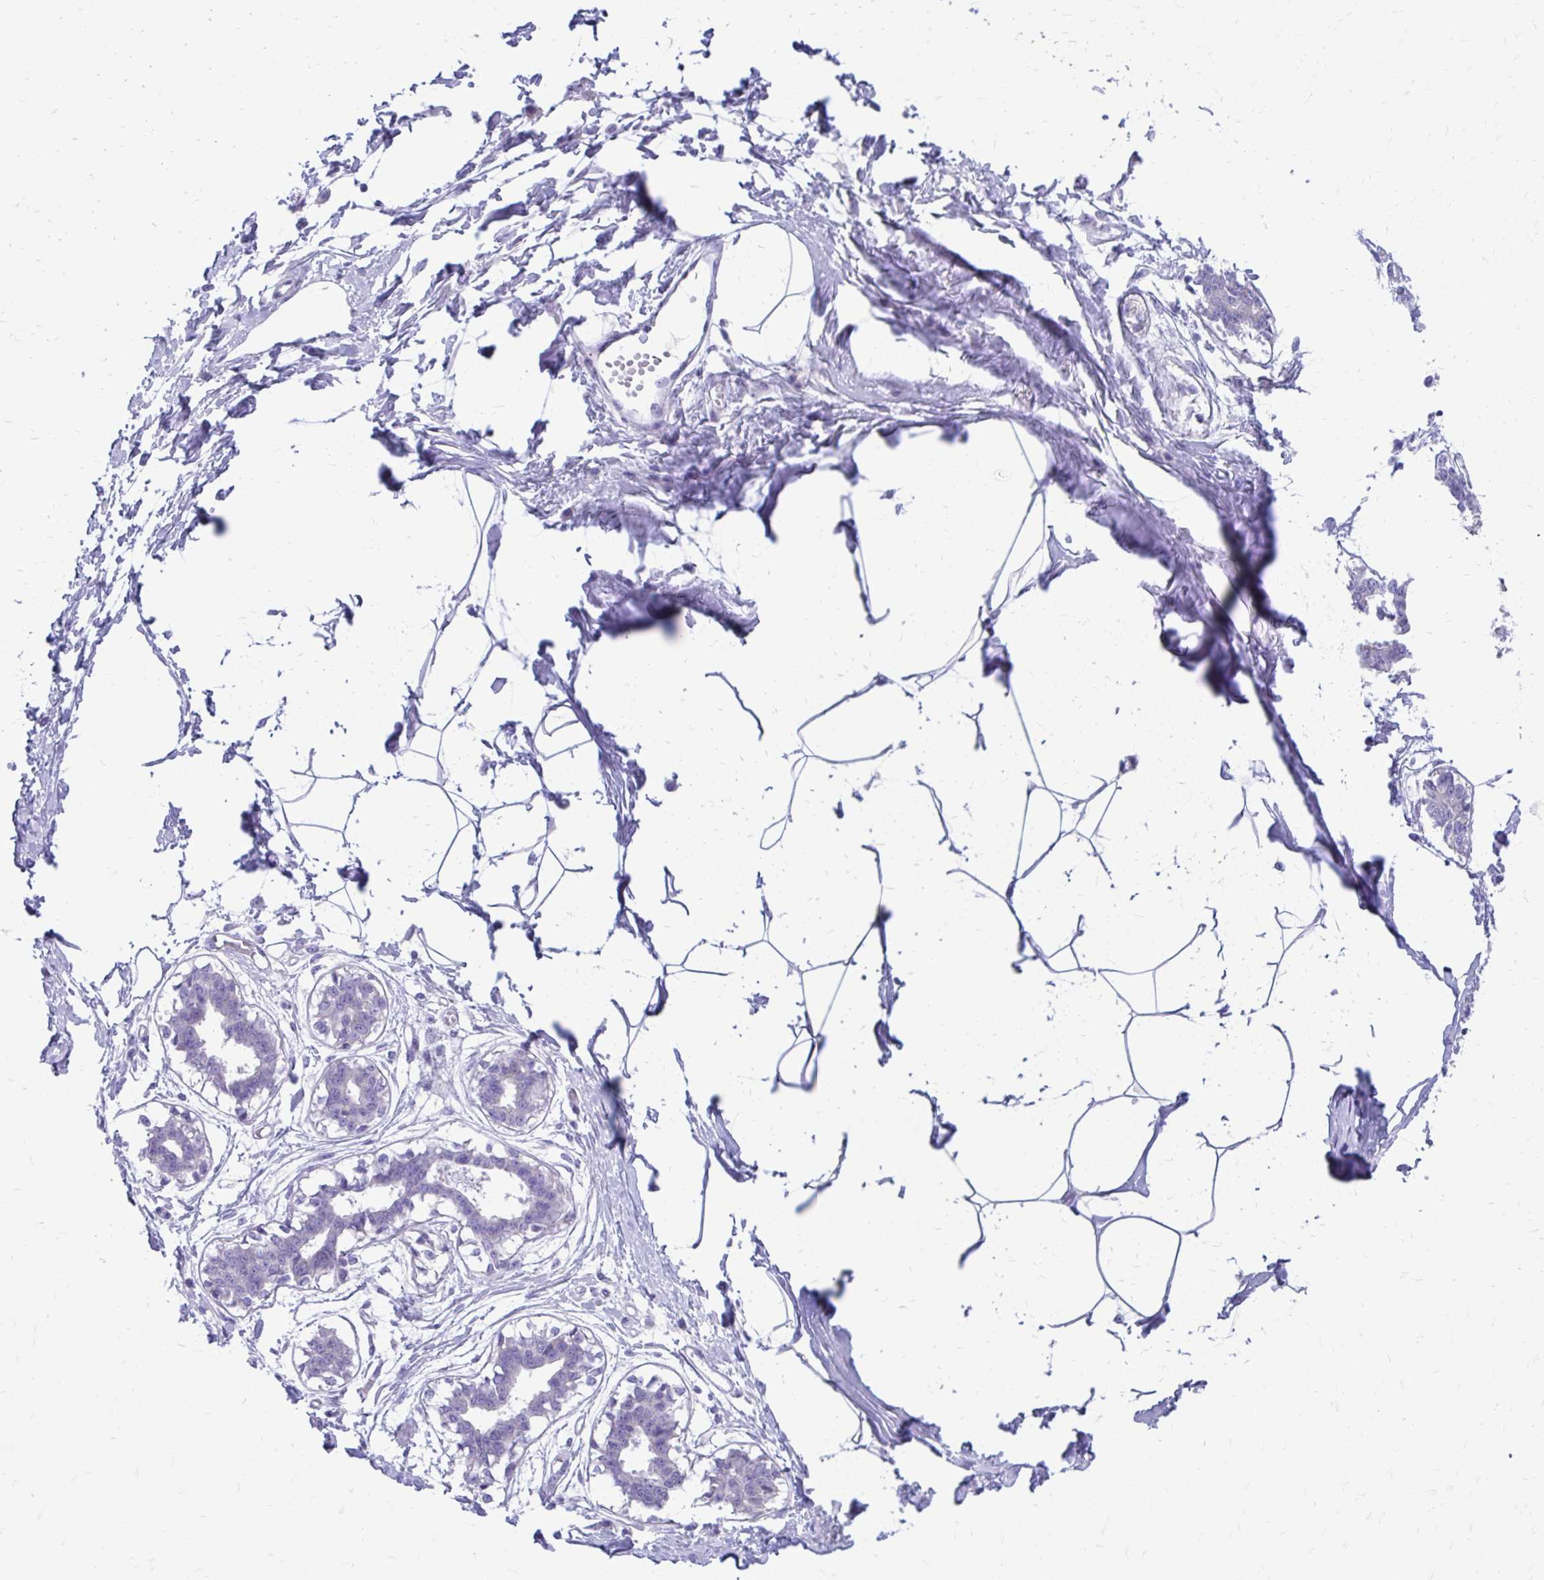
{"staining": {"intensity": "negative", "quantity": "none", "location": "none"}, "tissue": "breast", "cell_type": "Adipocytes", "image_type": "normal", "snomed": [{"axis": "morphology", "description": "Normal tissue, NOS"}, {"axis": "topography", "description": "Breast"}], "caption": "IHC of benign breast displays no staining in adipocytes. The staining is performed using DAB (3,3'-diaminobenzidine) brown chromogen with nuclei counter-stained in using hematoxylin.", "gene": "SATL1", "patient": {"sex": "female", "age": 45}}